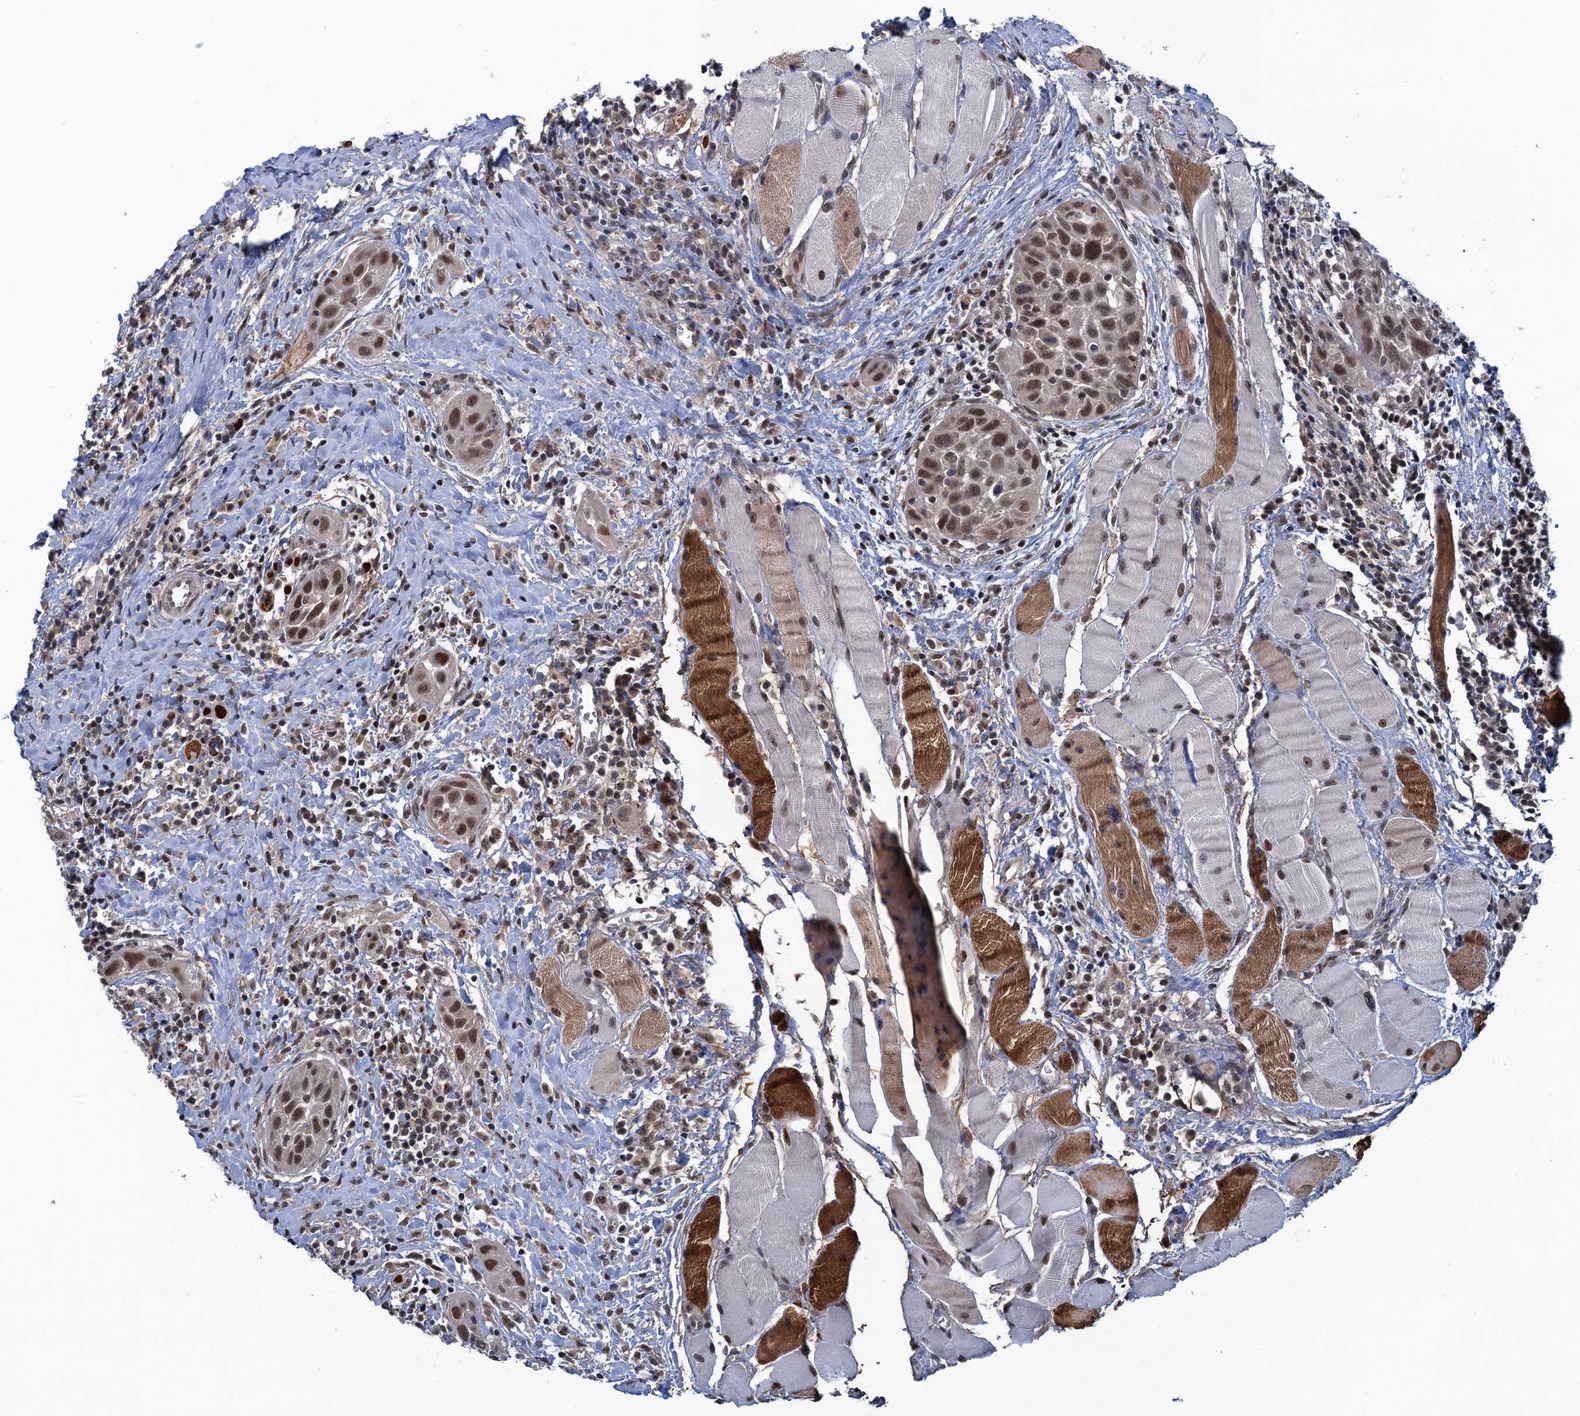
{"staining": {"intensity": "moderate", "quantity": ">75%", "location": "nuclear"}, "tissue": "head and neck cancer", "cell_type": "Tumor cells", "image_type": "cancer", "snomed": [{"axis": "morphology", "description": "Squamous cell carcinoma, NOS"}, {"axis": "topography", "description": "Oral tissue"}, {"axis": "topography", "description": "Head-Neck"}], "caption": "This is an image of IHC staining of head and neck cancer, which shows moderate staining in the nuclear of tumor cells.", "gene": "SAE1", "patient": {"sex": "female", "age": 50}}